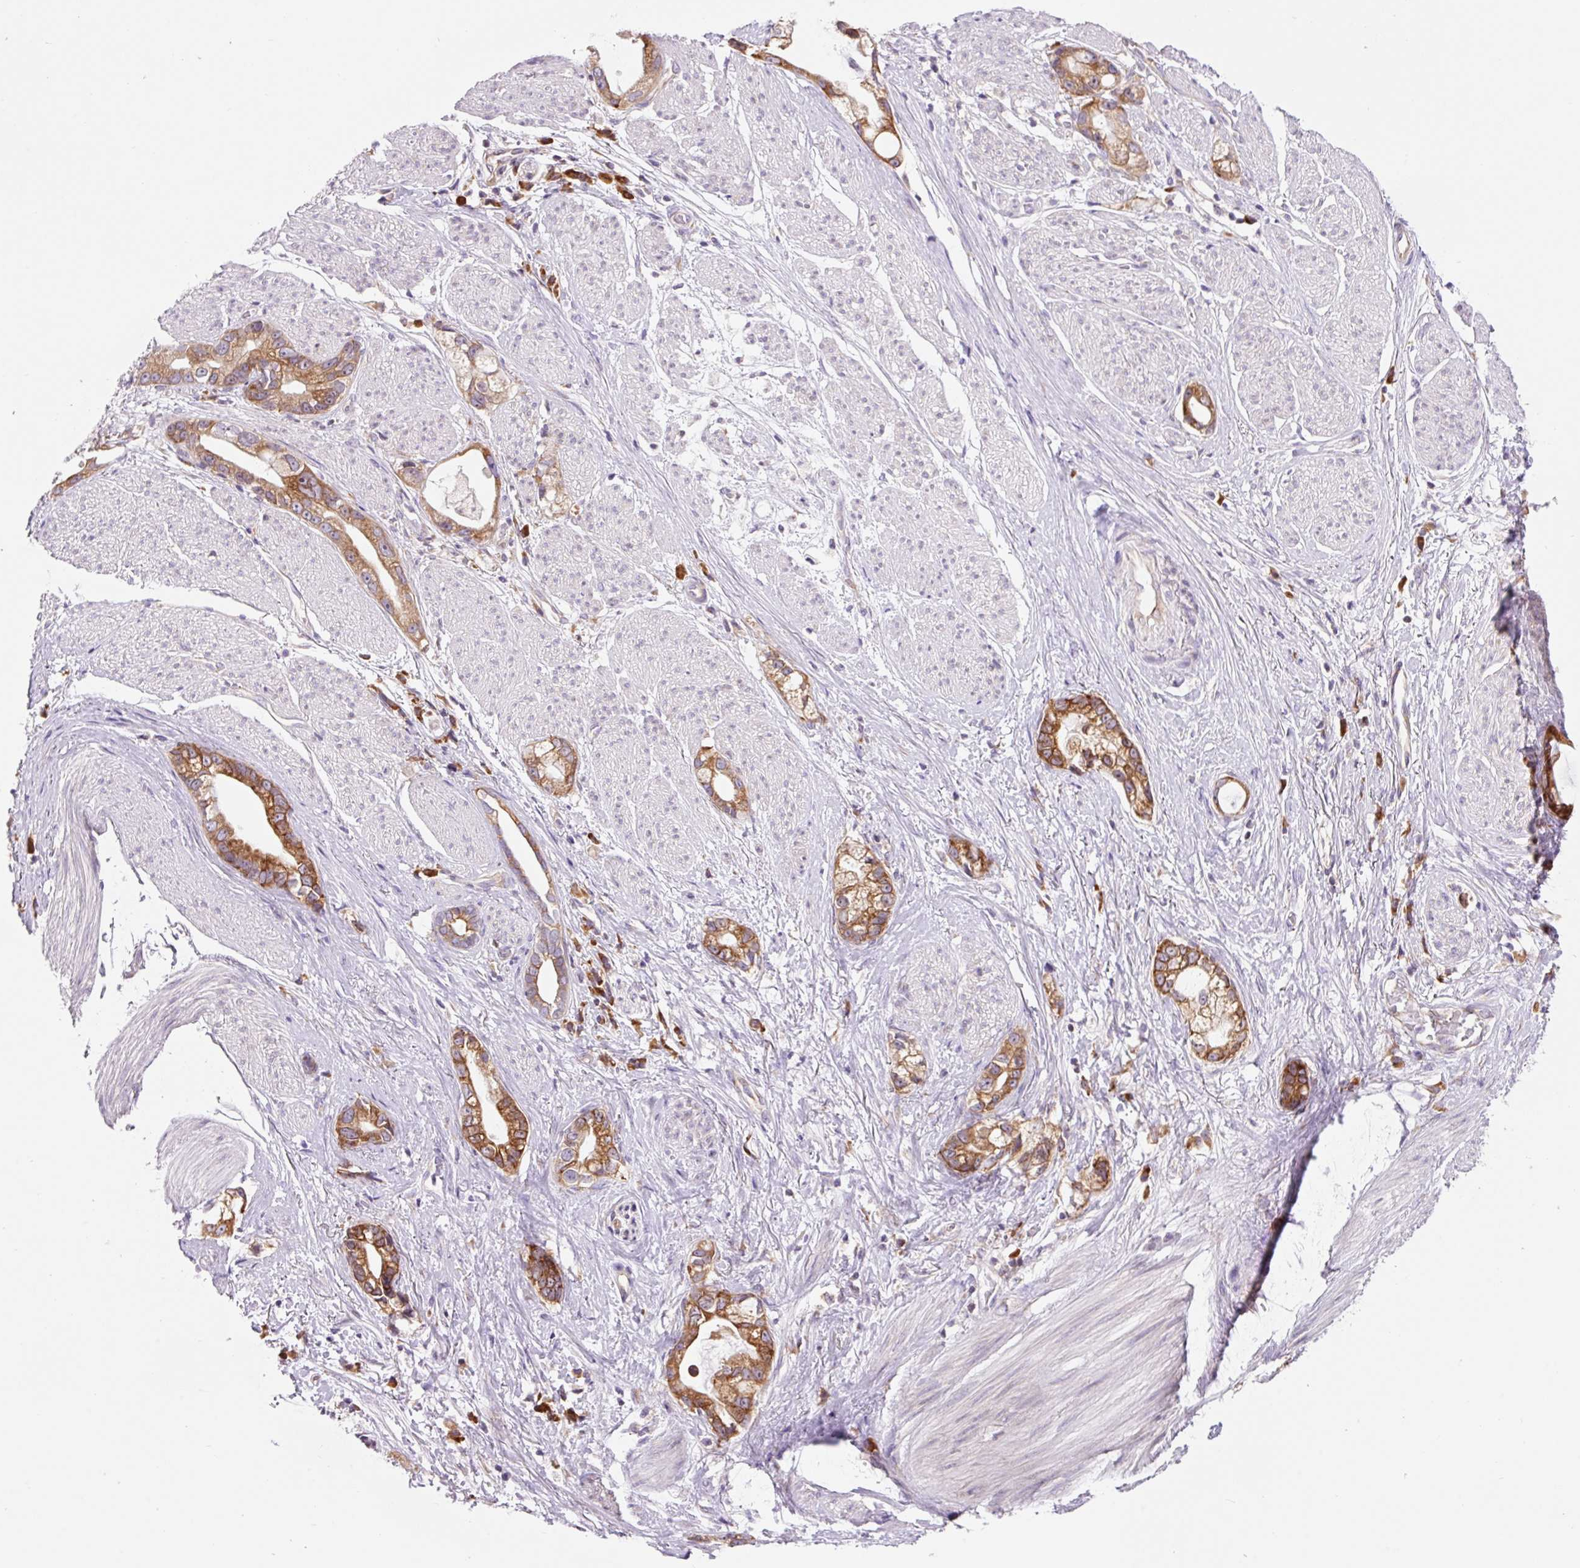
{"staining": {"intensity": "moderate", "quantity": ">75%", "location": "cytoplasmic/membranous"}, "tissue": "stomach cancer", "cell_type": "Tumor cells", "image_type": "cancer", "snomed": [{"axis": "morphology", "description": "Adenocarcinoma, NOS"}, {"axis": "topography", "description": "Stomach"}], "caption": "Protein staining of adenocarcinoma (stomach) tissue displays moderate cytoplasmic/membranous staining in approximately >75% of tumor cells. (DAB IHC, brown staining for protein, blue staining for nuclei).", "gene": "RPL41", "patient": {"sex": "male", "age": 55}}